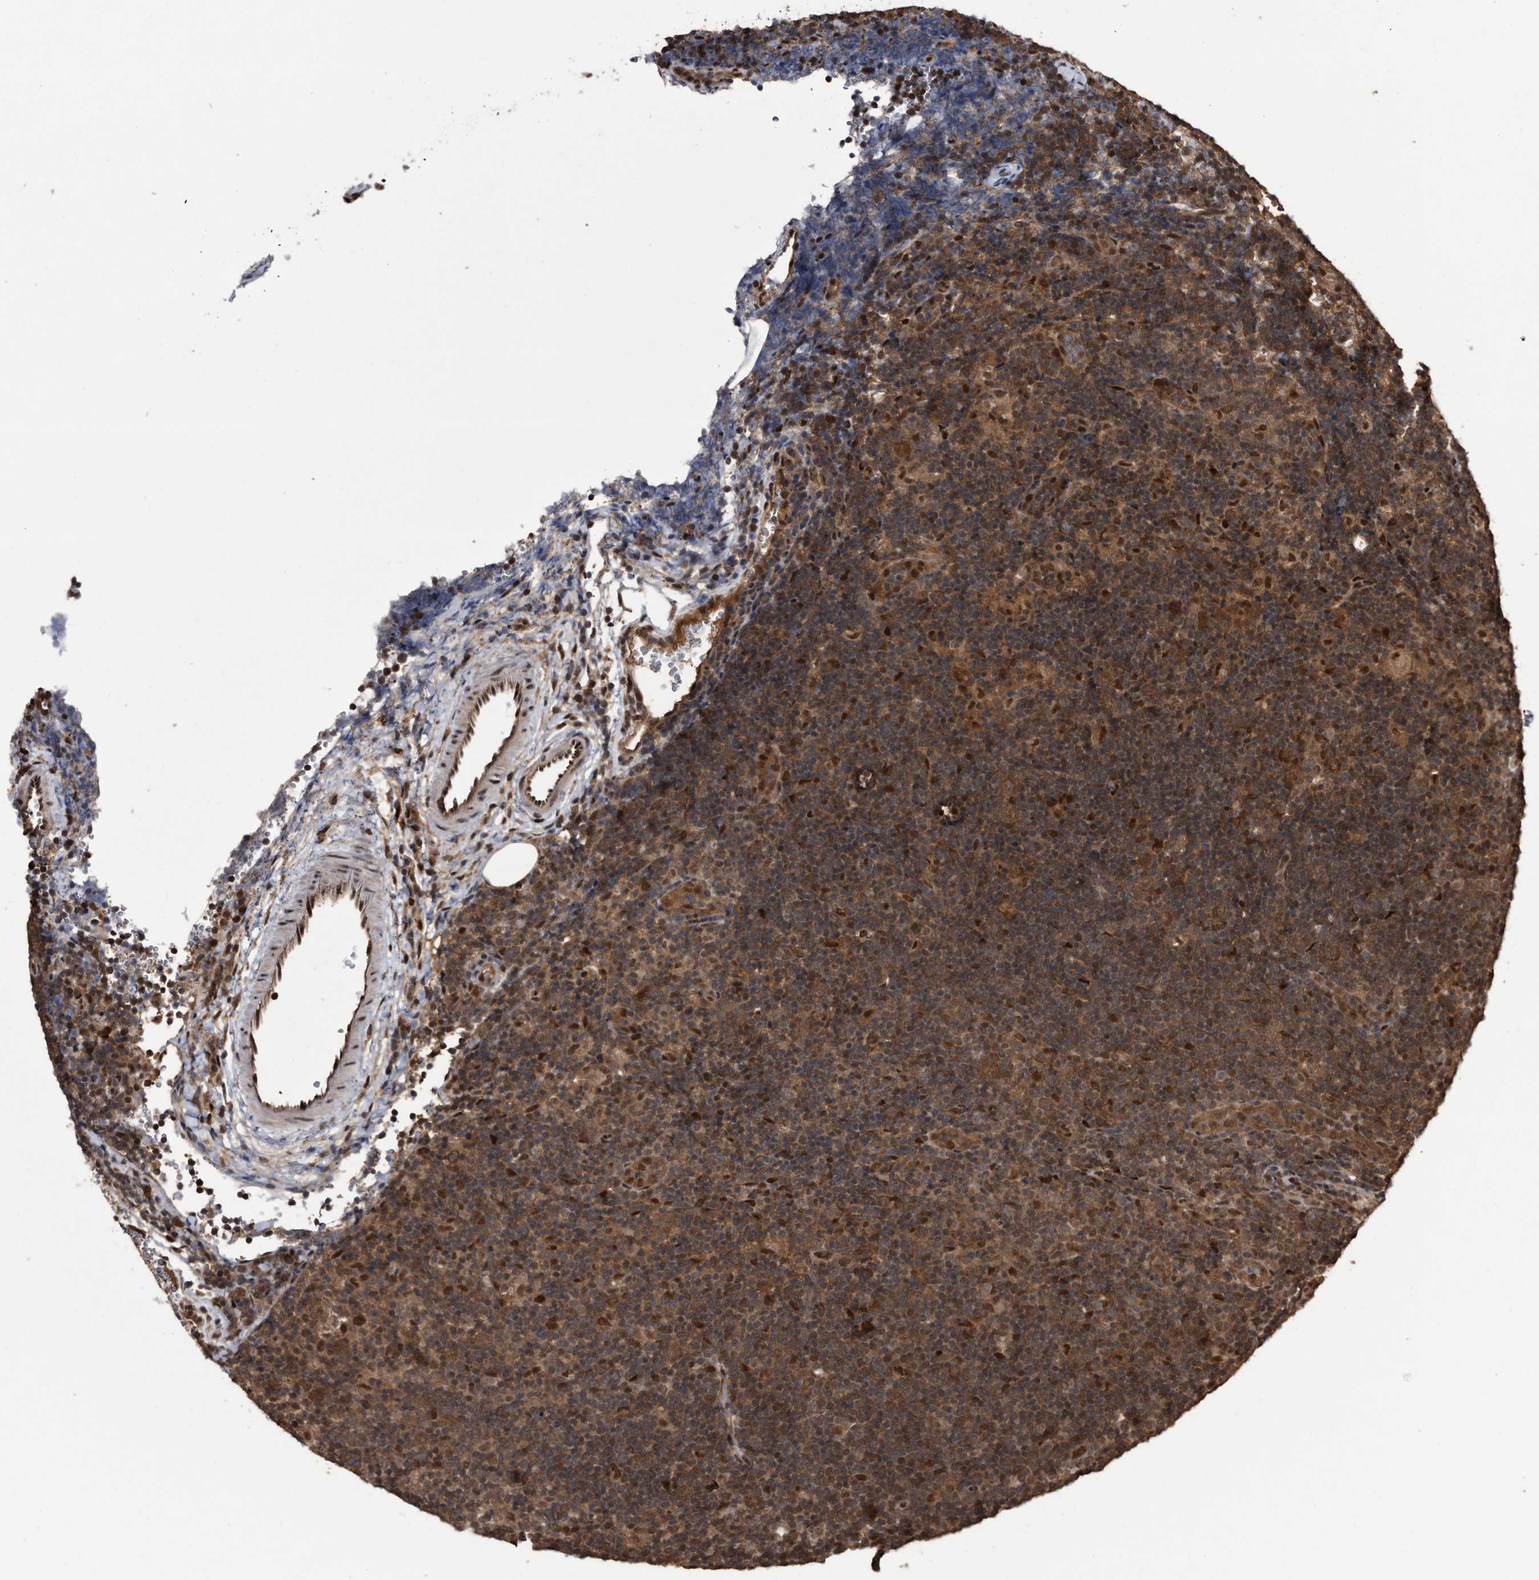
{"staining": {"intensity": "moderate", "quantity": ">75%", "location": "cytoplasmic/membranous,nuclear"}, "tissue": "lymphoma", "cell_type": "Tumor cells", "image_type": "cancer", "snomed": [{"axis": "morphology", "description": "Hodgkin's disease, NOS"}, {"axis": "topography", "description": "Lymph node"}], "caption": "IHC photomicrograph of neoplastic tissue: Hodgkin's disease stained using immunohistochemistry (IHC) exhibits medium levels of moderate protein expression localized specifically in the cytoplasmic/membranous and nuclear of tumor cells, appearing as a cytoplasmic/membranous and nuclear brown color.", "gene": "RAD23B", "patient": {"sex": "female", "age": 57}}